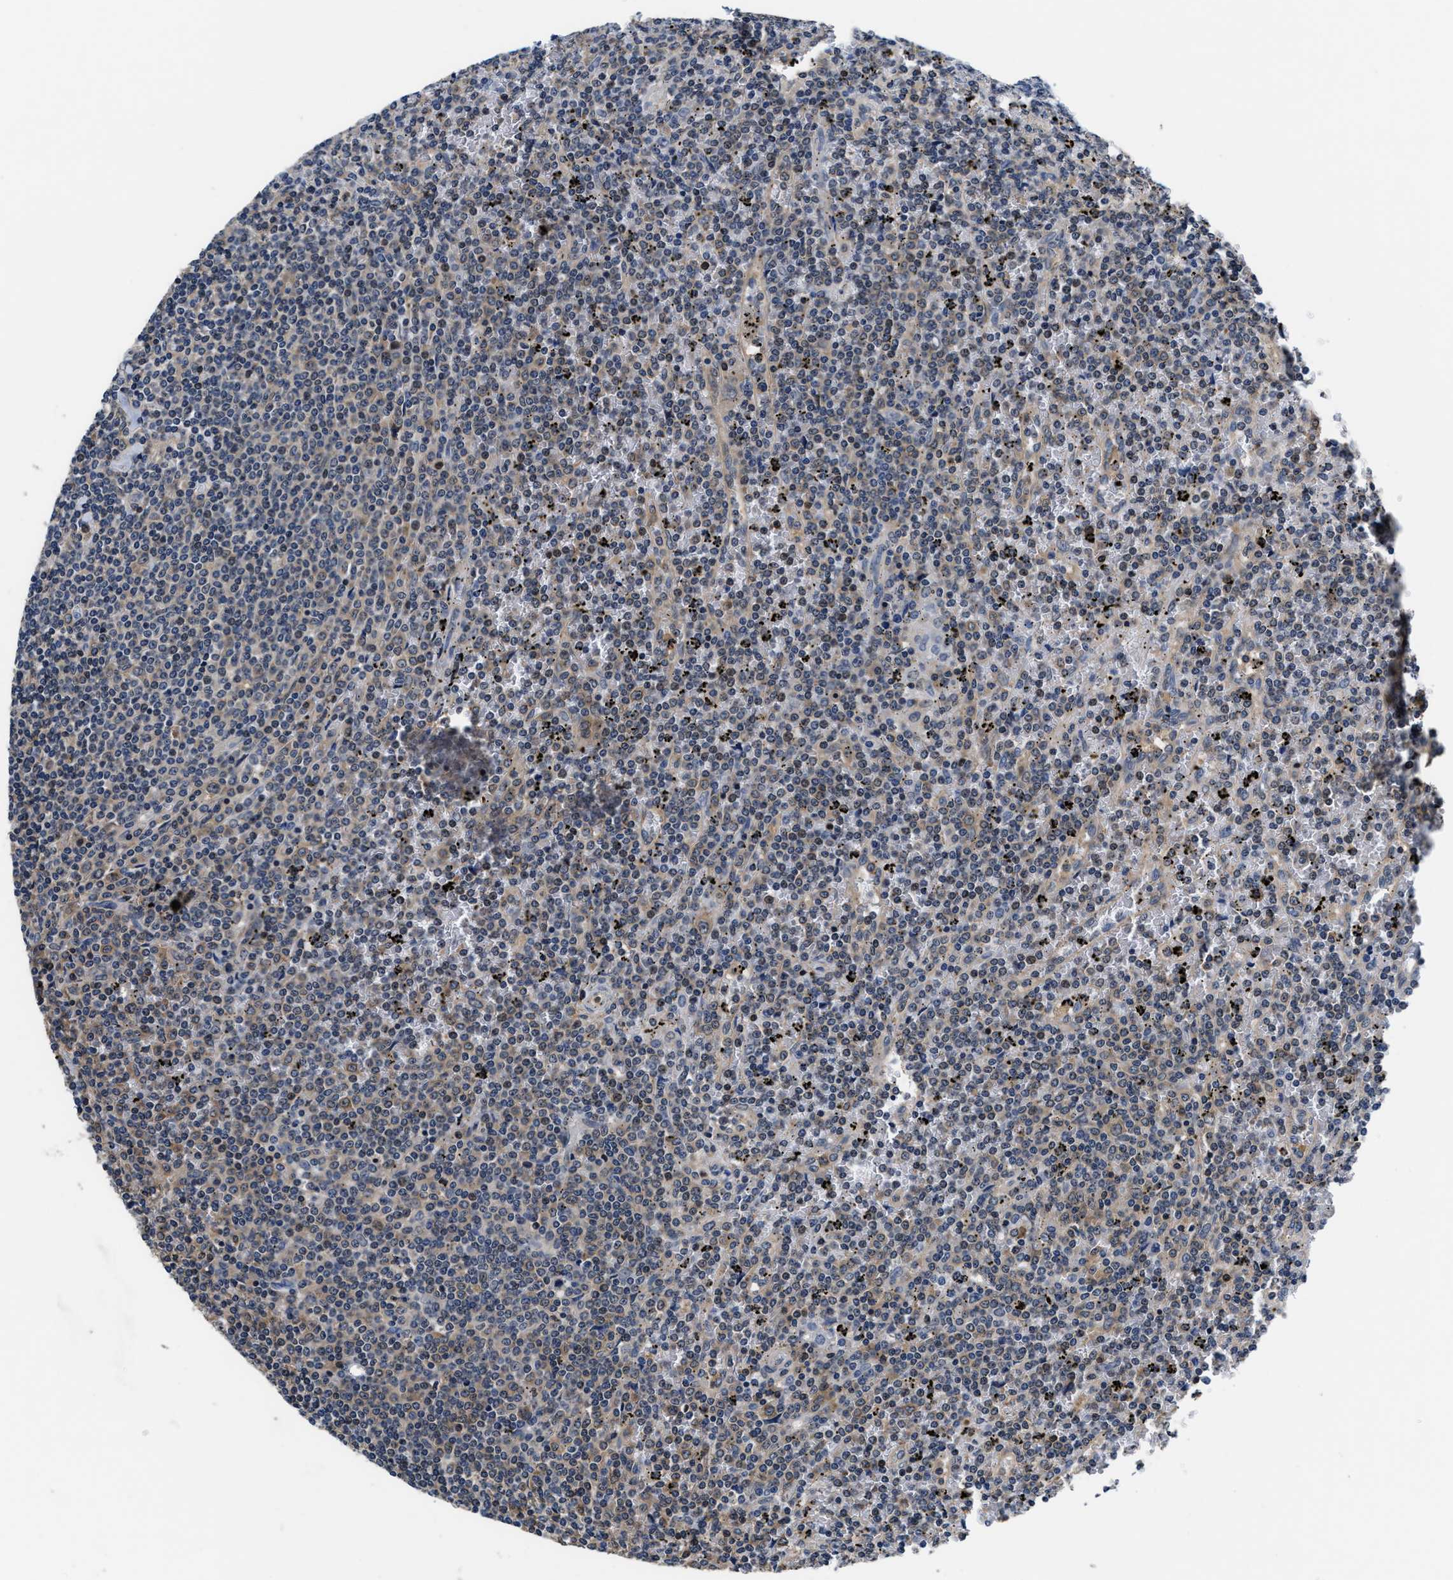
{"staining": {"intensity": "weak", "quantity": "<25%", "location": "cytoplasmic/membranous"}, "tissue": "lymphoma", "cell_type": "Tumor cells", "image_type": "cancer", "snomed": [{"axis": "morphology", "description": "Malignant lymphoma, non-Hodgkin's type, Low grade"}, {"axis": "topography", "description": "Spleen"}], "caption": "This image is of low-grade malignant lymphoma, non-Hodgkin's type stained with immunohistochemistry to label a protein in brown with the nuclei are counter-stained blue. There is no expression in tumor cells.", "gene": "PHPT1", "patient": {"sex": "female", "age": 19}}